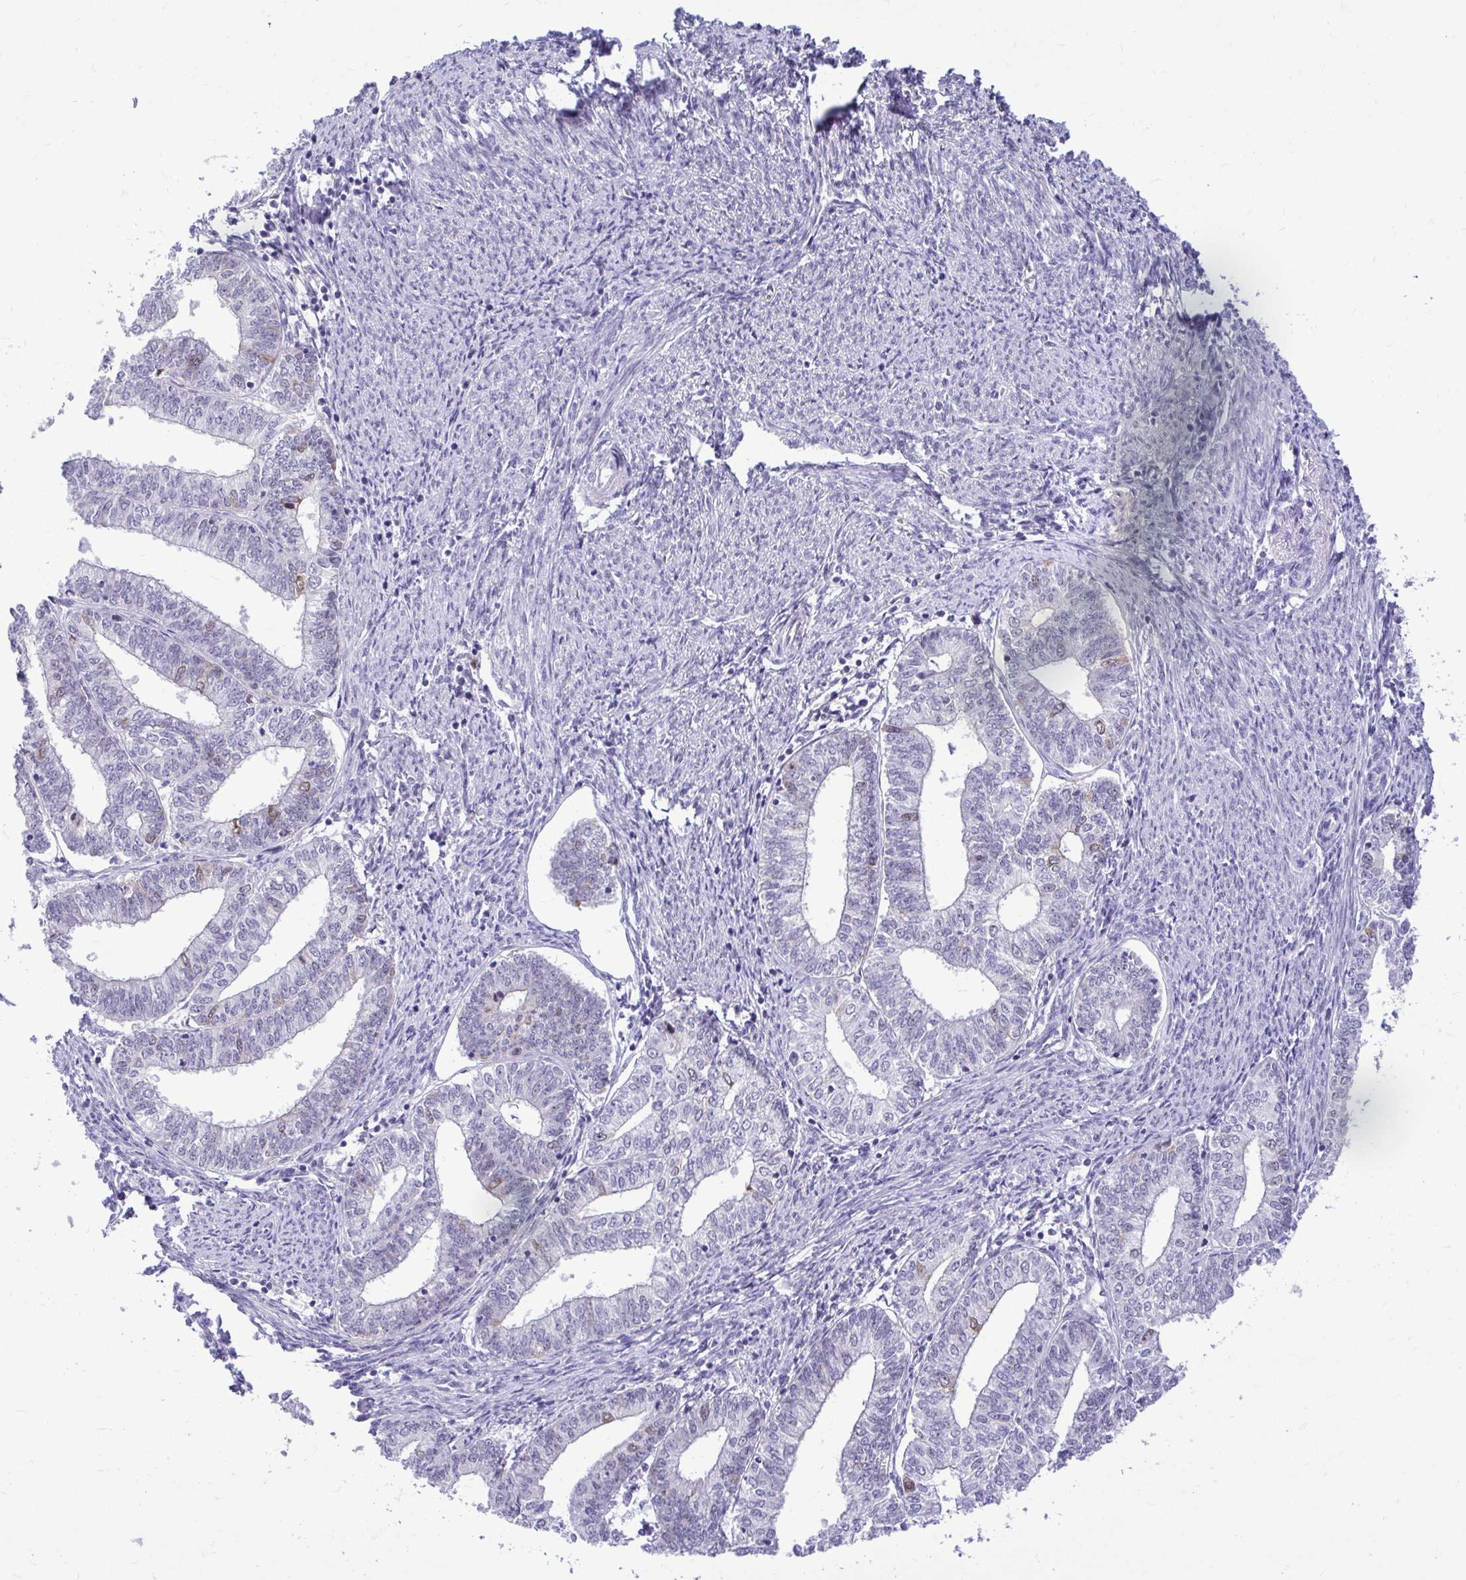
{"staining": {"intensity": "negative", "quantity": "none", "location": "none"}, "tissue": "endometrial cancer", "cell_type": "Tumor cells", "image_type": "cancer", "snomed": [{"axis": "morphology", "description": "Adenocarcinoma, NOS"}, {"axis": "topography", "description": "Endometrium"}], "caption": "Histopathology image shows no protein expression in tumor cells of endometrial cancer tissue.", "gene": "CDC20", "patient": {"sex": "female", "age": 61}}